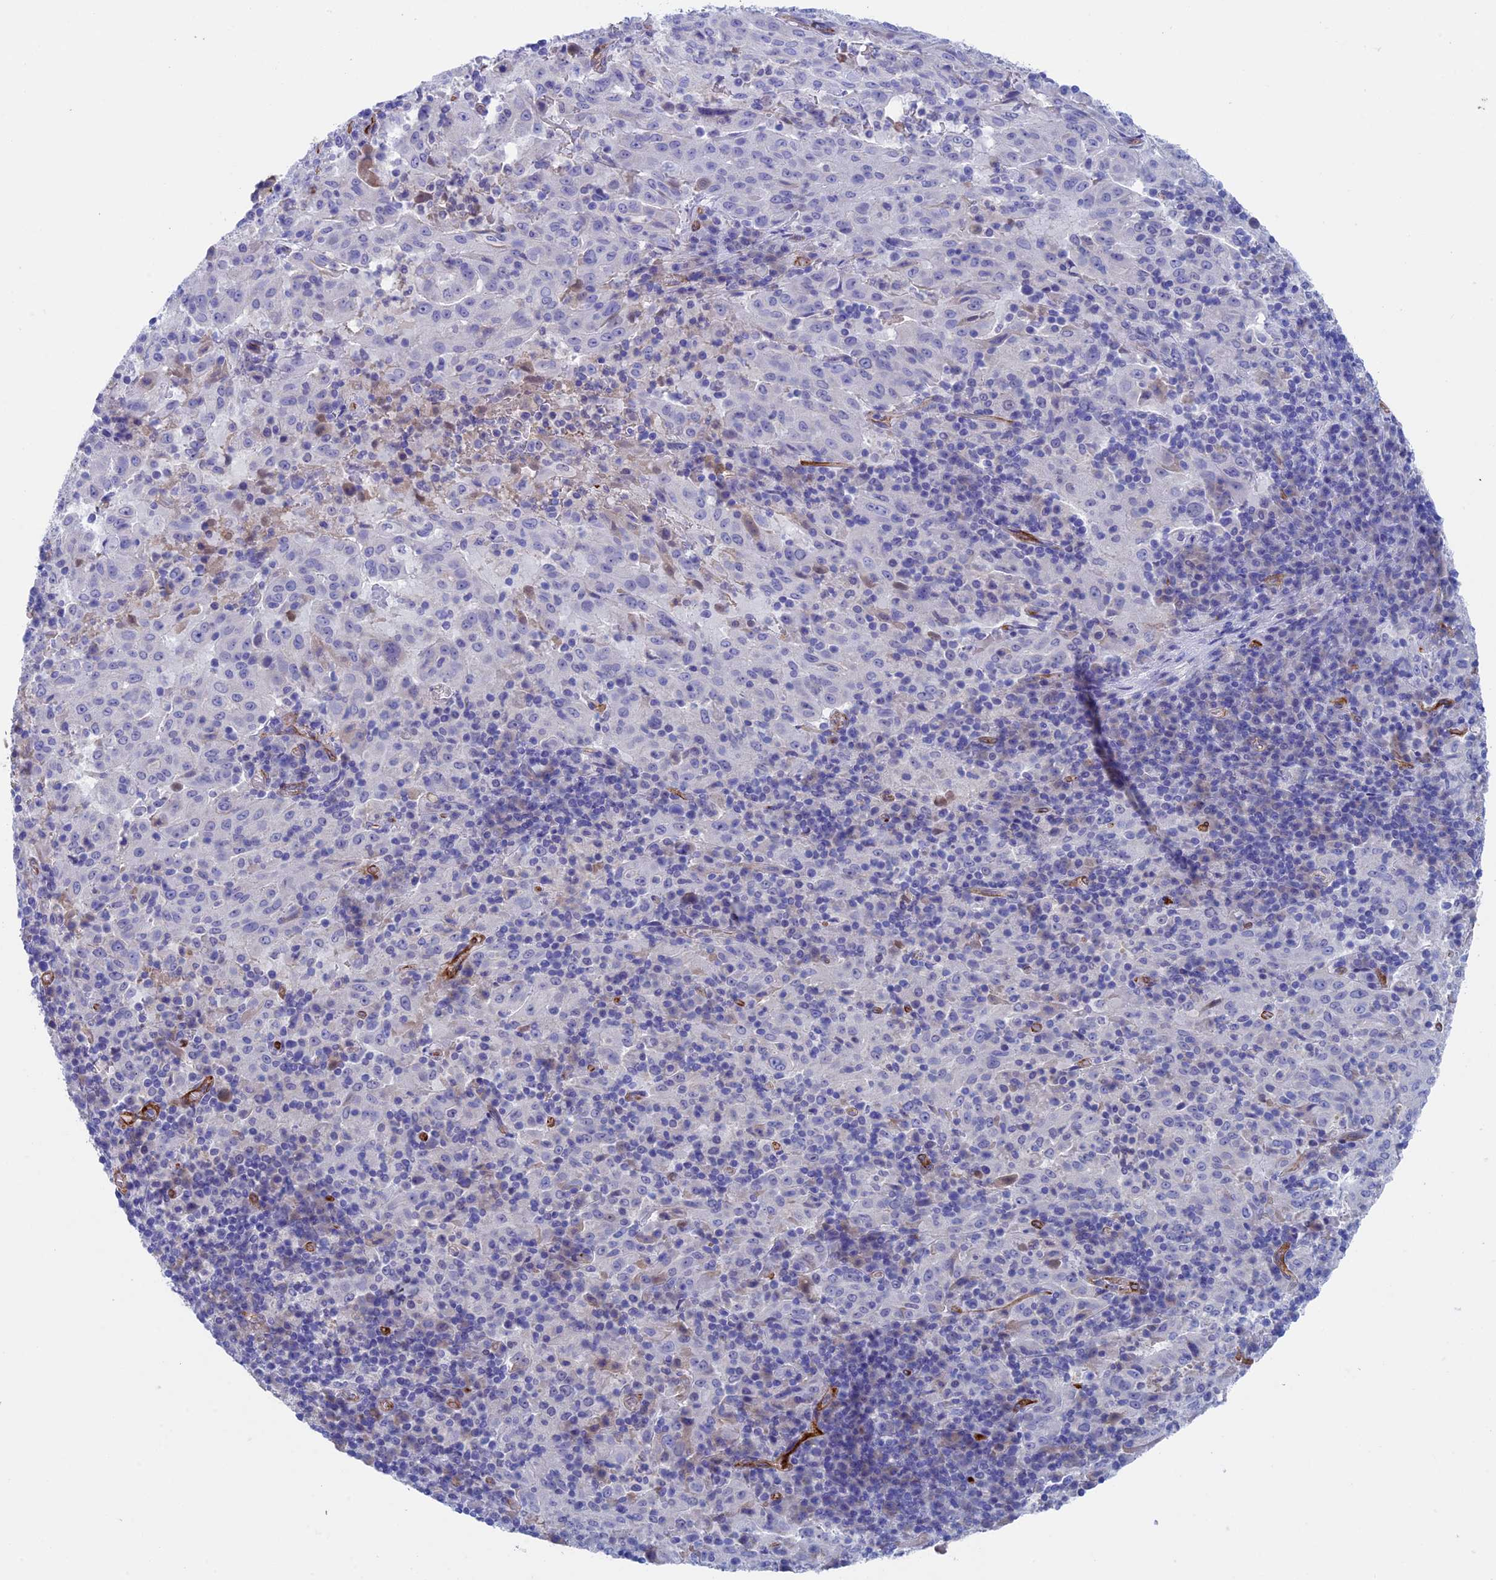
{"staining": {"intensity": "negative", "quantity": "none", "location": "none"}, "tissue": "pancreatic cancer", "cell_type": "Tumor cells", "image_type": "cancer", "snomed": [{"axis": "morphology", "description": "Adenocarcinoma, NOS"}, {"axis": "topography", "description": "Pancreas"}], "caption": "Immunohistochemistry (IHC) photomicrograph of human pancreatic adenocarcinoma stained for a protein (brown), which reveals no expression in tumor cells.", "gene": "INSYN1", "patient": {"sex": "male", "age": 63}}